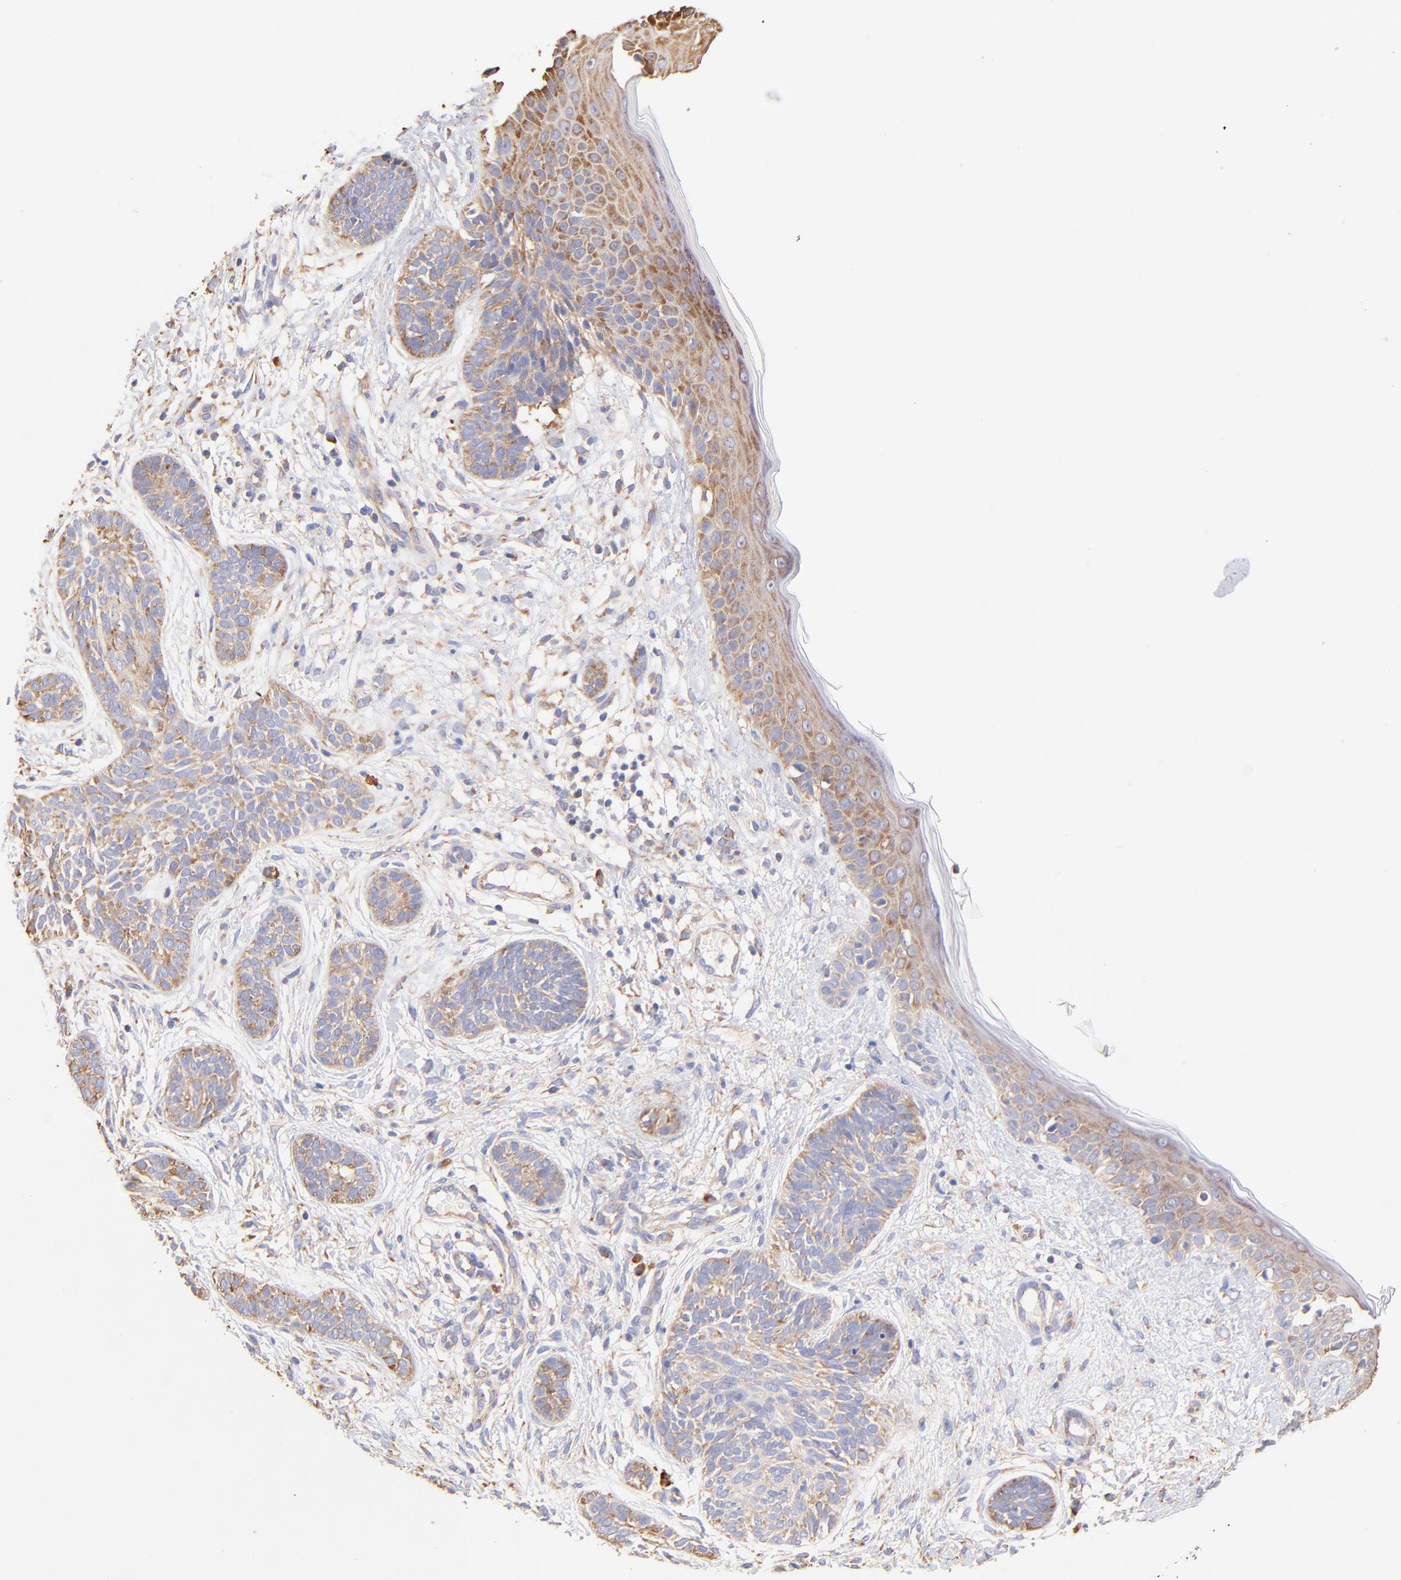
{"staining": {"intensity": "moderate", "quantity": "25%-75%", "location": "cytoplasmic/membranous"}, "tissue": "skin cancer", "cell_type": "Tumor cells", "image_type": "cancer", "snomed": [{"axis": "morphology", "description": "Normal tissue, NOS"}, {"axis": "morphology", "description": "Basal cell carcinoma"}, {"axis": "topography", "description": "Skin"}], "caption": "A medium amount of moderate cytoplasmic/membranous positivity is identified in about 25%-75% of tumor cells in basal cell carcinoma (skin) tissue. The staining was performed using DAB (3,3'-diaminobenzidine), with brown indicating positive protein expression. Nuclei are stained blue with hematoxylin.", "gene": "RPL30", "patient": {"sex": "male", "age": 63}}